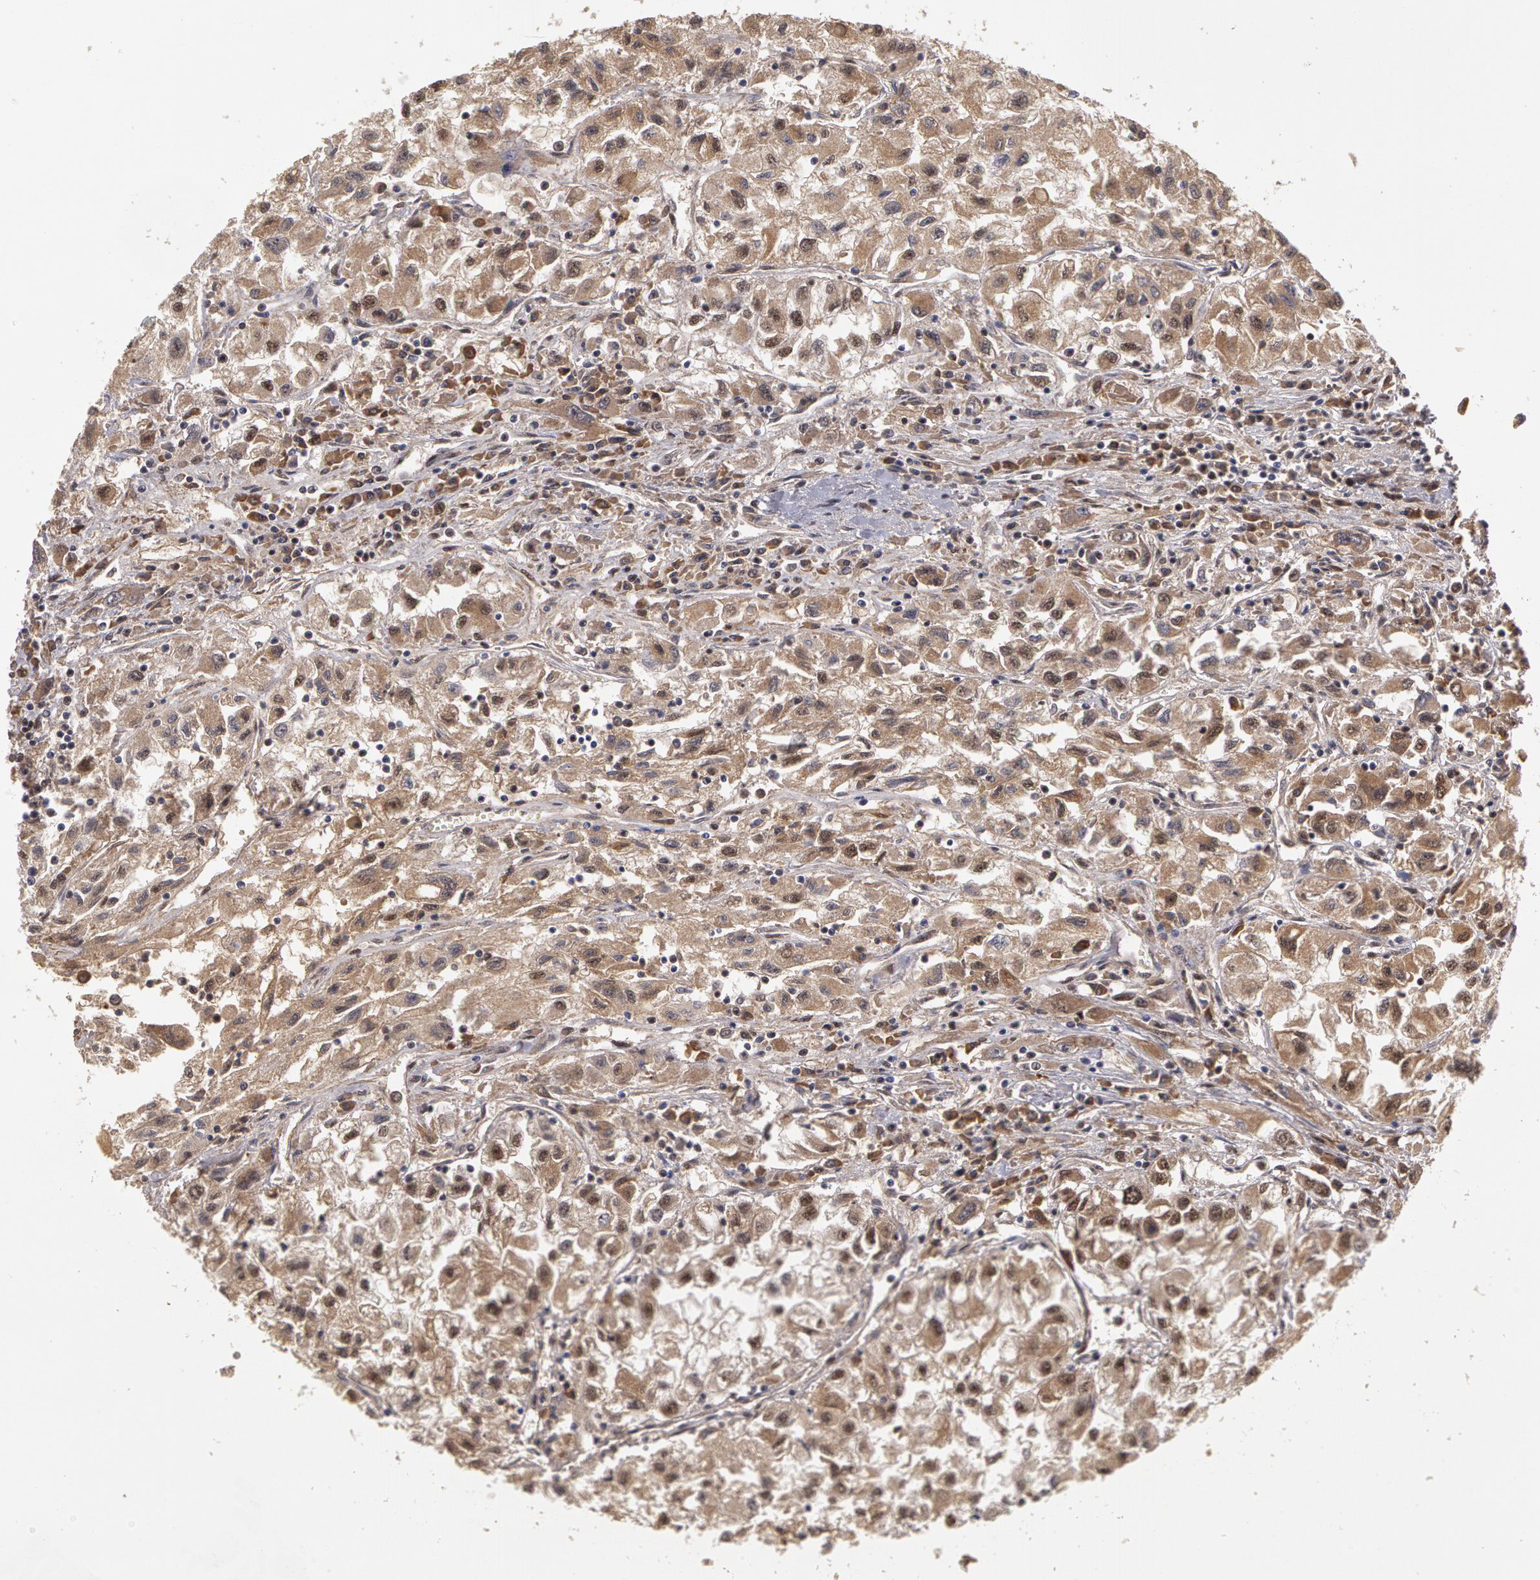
{"staining": {"intensity": "moderate", "quantity": ">75%", "location": "cytoplasmic/membranous,nuclear"}, "tissue": "renal cancer", "cell_type": "Tumor cells", "image_type": "cancer", "snomed": [{"axis": "morphology", "description": "Adenocarcinoma, NOS"}, {"axis": "topography", "description": "Kidney"}], "caption": "Moderate cytoplasmic/membranous and nuclear protein staining is identified in approximately >75% of tumor cells in renal adenocarcinoma.", "gene": "GLIS1", "patient": {"sex": "male", "age": 59}}